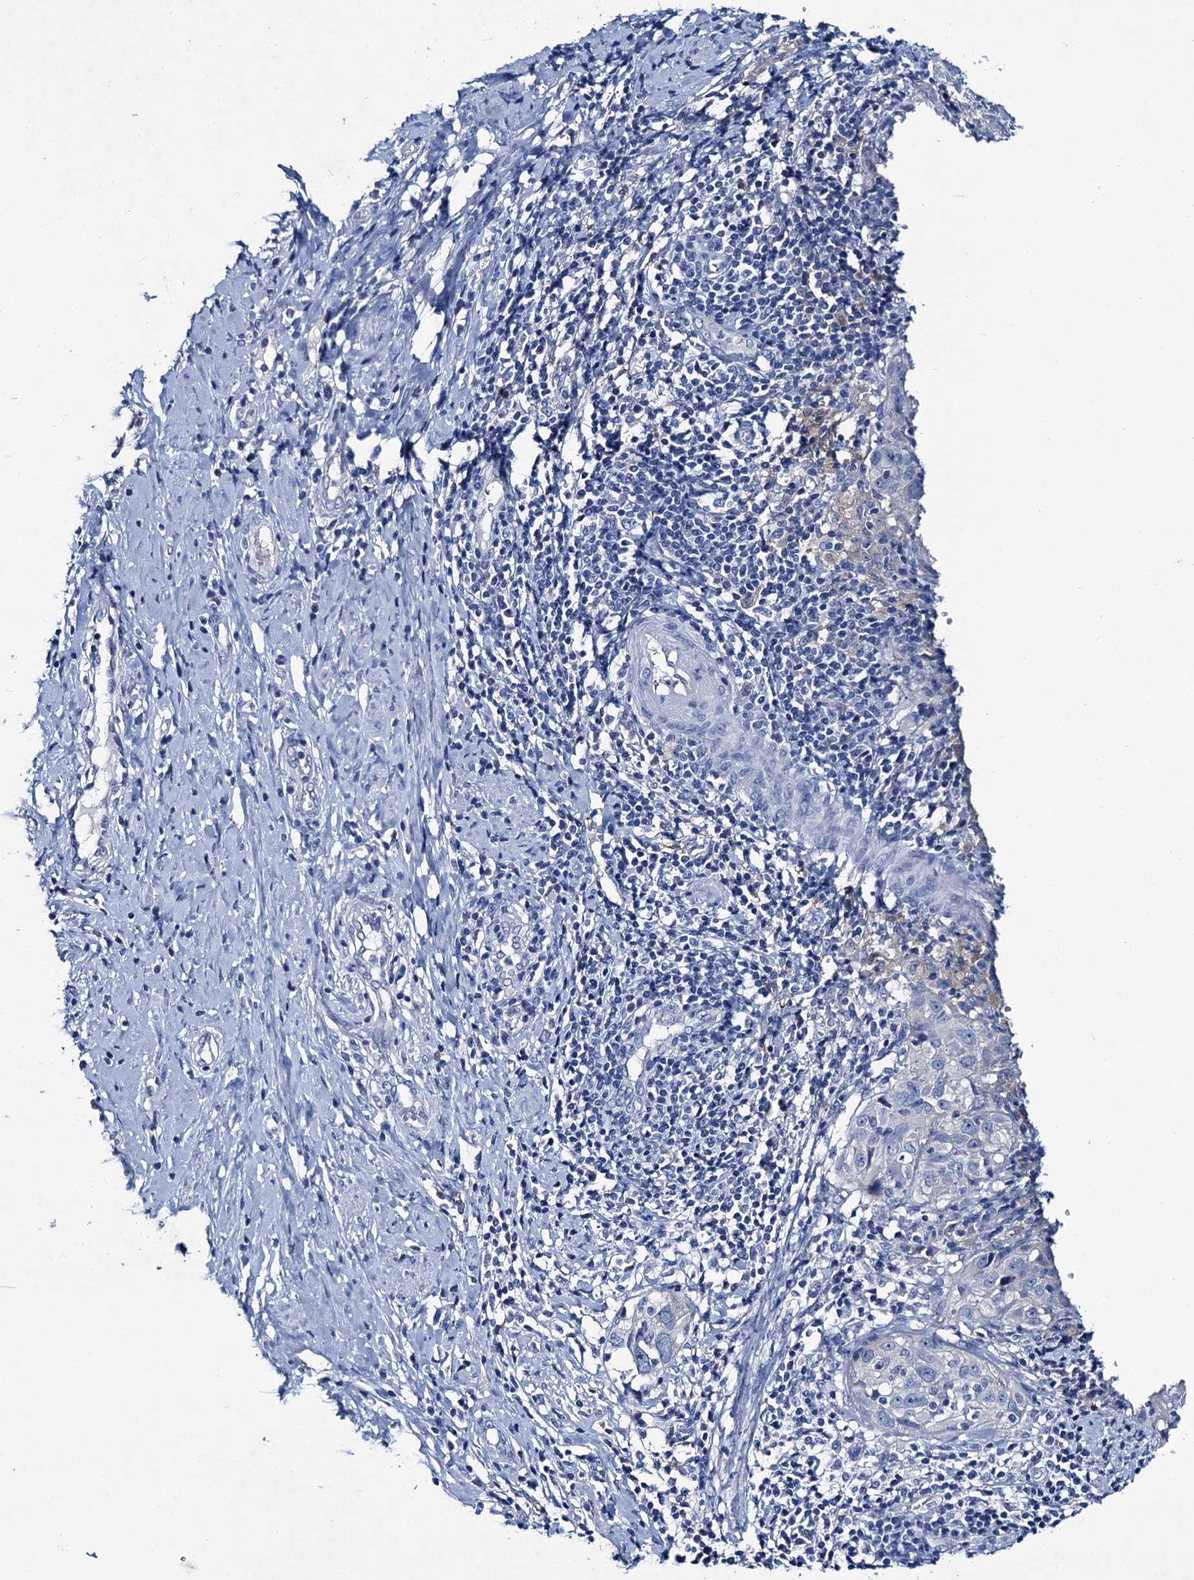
{"staining": {"intensity": "negative", "quantity": "none", "location": "none"}, "tissue": "cervical cancer", "cell_type": "Tumor cells", "image_type": "cancer", "snomed": [{"axis": "morphology", "description": "Squamous cell carcinoma, NOS"}, {"axis": "topography", "description": "Cervix"}], "caption": "High magnification brightfield microscopy of cervical squamous cell carcinoma stained with DAB (3,3'-diaminobenzidine) (brown) and counterstained with hematoxylin (blue): tumor cells show no significant expression. Brightfield microscopy of immunohistochemistry (IHC) stained with DAB (brown) and hematoxylin (blue), captured at high magnification.", "gene": "RTKN2", "patient": {"sex": "female", "age": 31}}